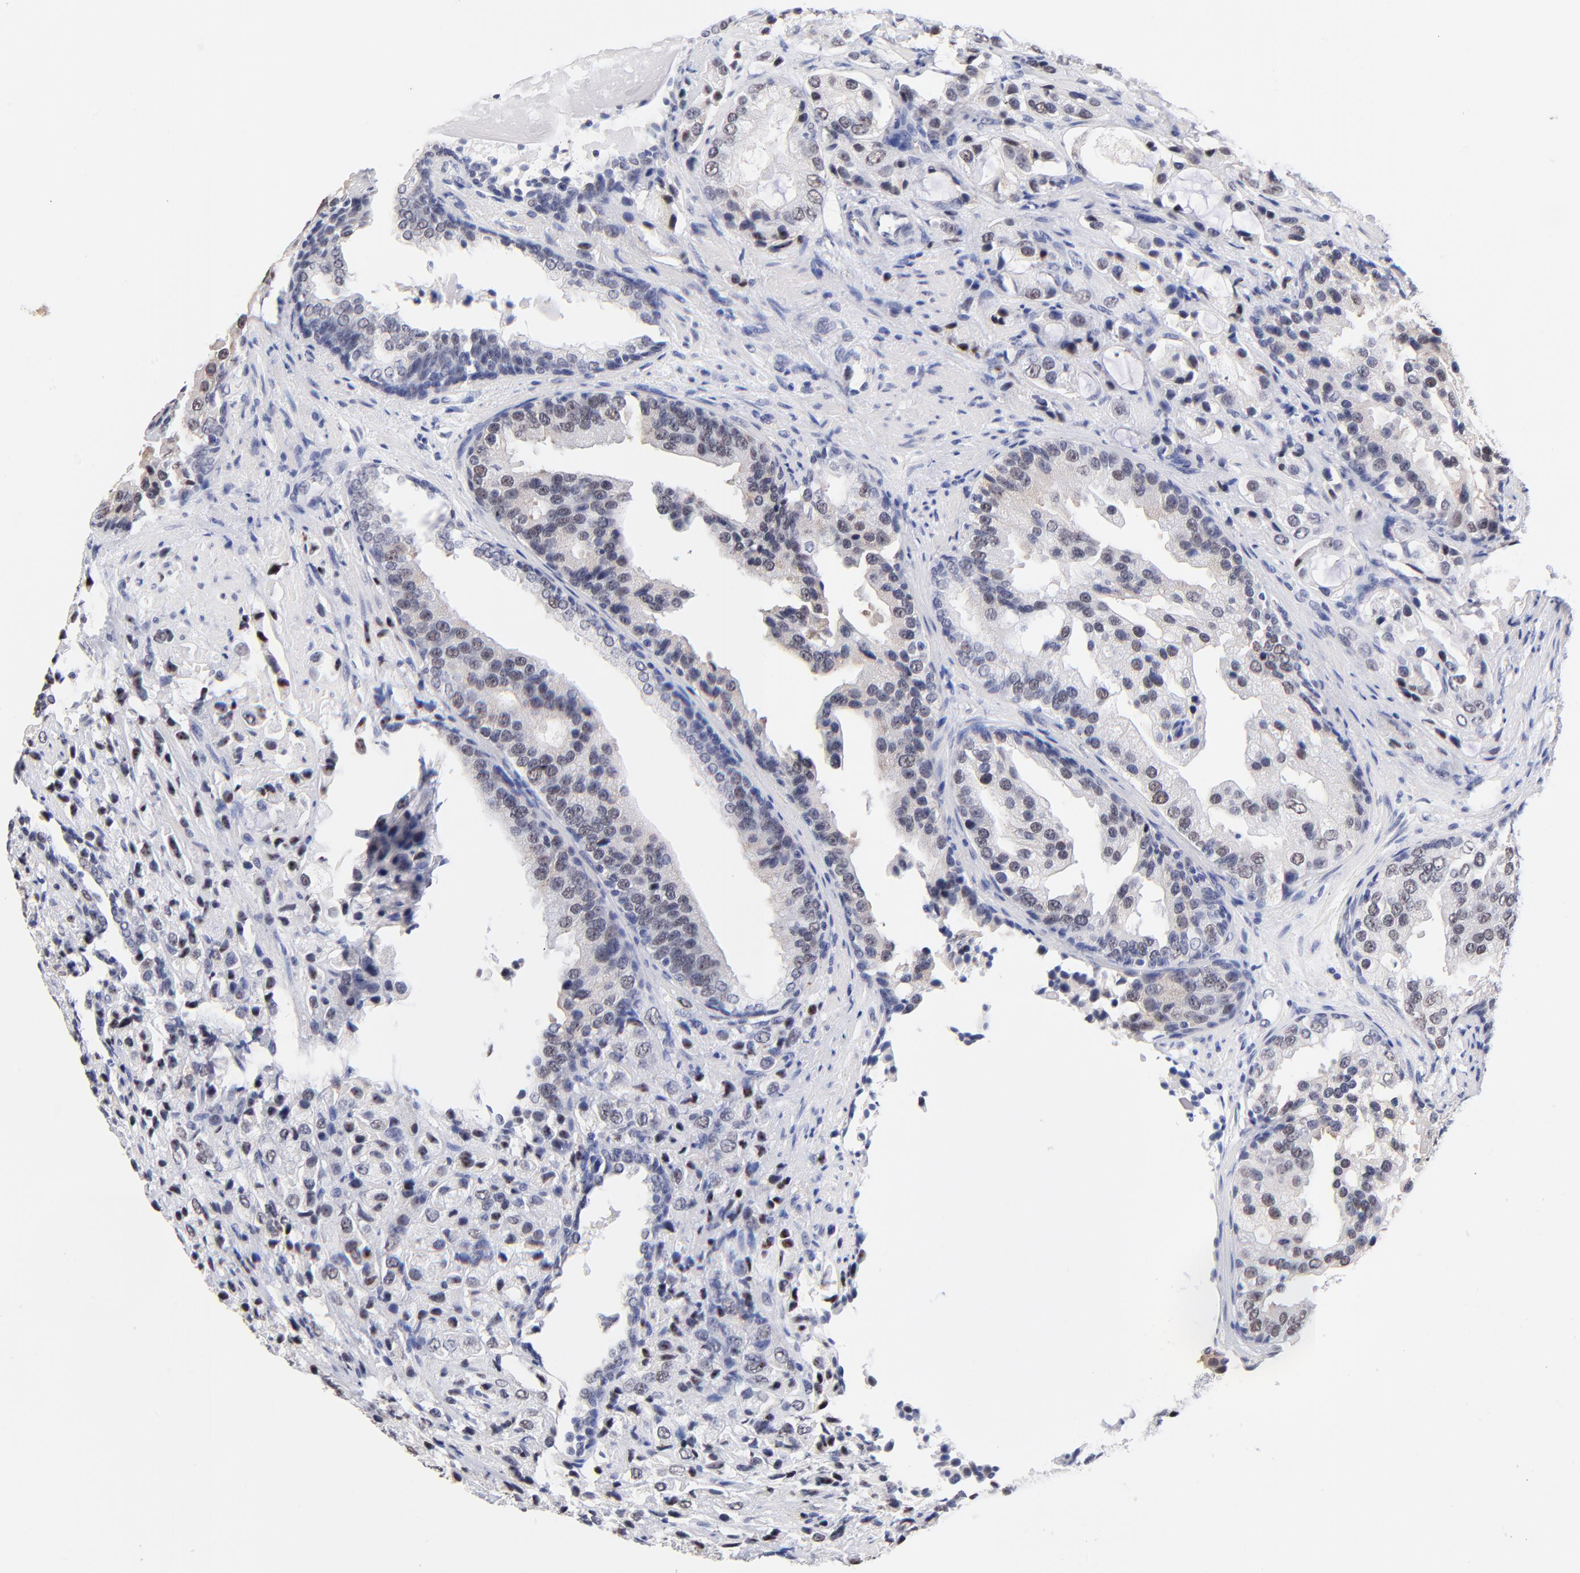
{"staining": {"intensity": "weak", "quantity": "<25%", "location": "nuclear"}, "tissue": "prostate cancer", "cell_type": "Tumor cells", "image_type": "cancer", "snomed": [{"axis": "morphology", "description": "Adenocarcinoma, High grade"}, {"axis": "topography", "description": "Prostate"}], "caption": "IHC of prostate adenocarcinoma (high-grade) reveals no positivity in tumor cells. The staining is performed using DAB (3,3'-diaminobenzidine) brown chromogen with nuclei counter-stained in using hematoxylin.", "gene": "ZNF74", "patient": {"sex": "male", "age": 70}}